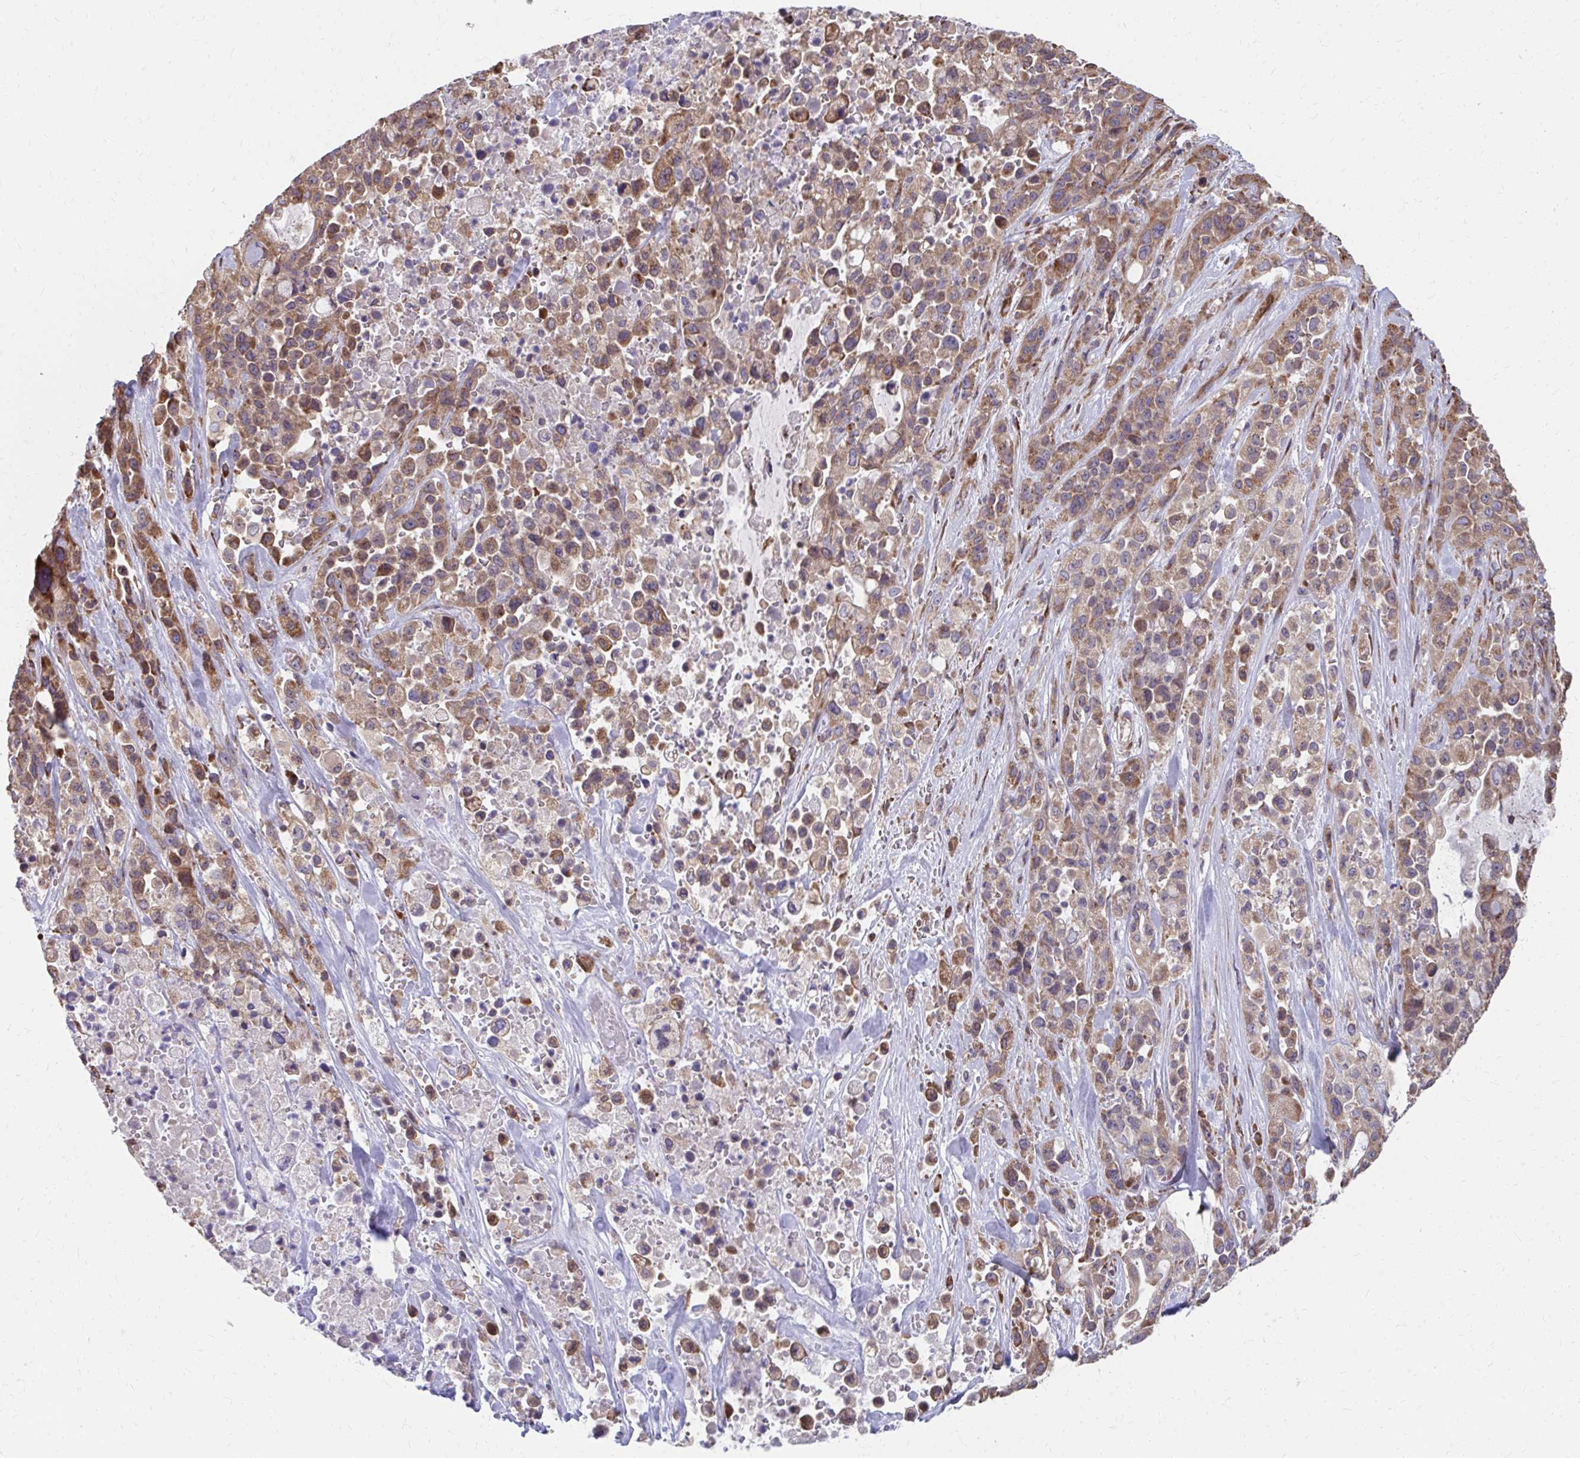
{"staining": {"intensity": "moderate", "quantity": ">75%", "location": "cytoplasmic/membranous"}, "tissue": "pancreatic cancer", "cell_type": "Tumor cells", "image_type": "cancer", "snomed": [{"axis": "morphology", "description": "Adenocarcinoma, NOS"}, {"axis": "topography", "description": "Pancreas"}], "caption": "An image of human pancreatic cancer (adenocarcinoma) stained for a protein displays moderate cytoplasmic/membranous brown staining in tumor cells.", "gene": "ZNF778", "patient": {"sex": "male", "age": 44}}